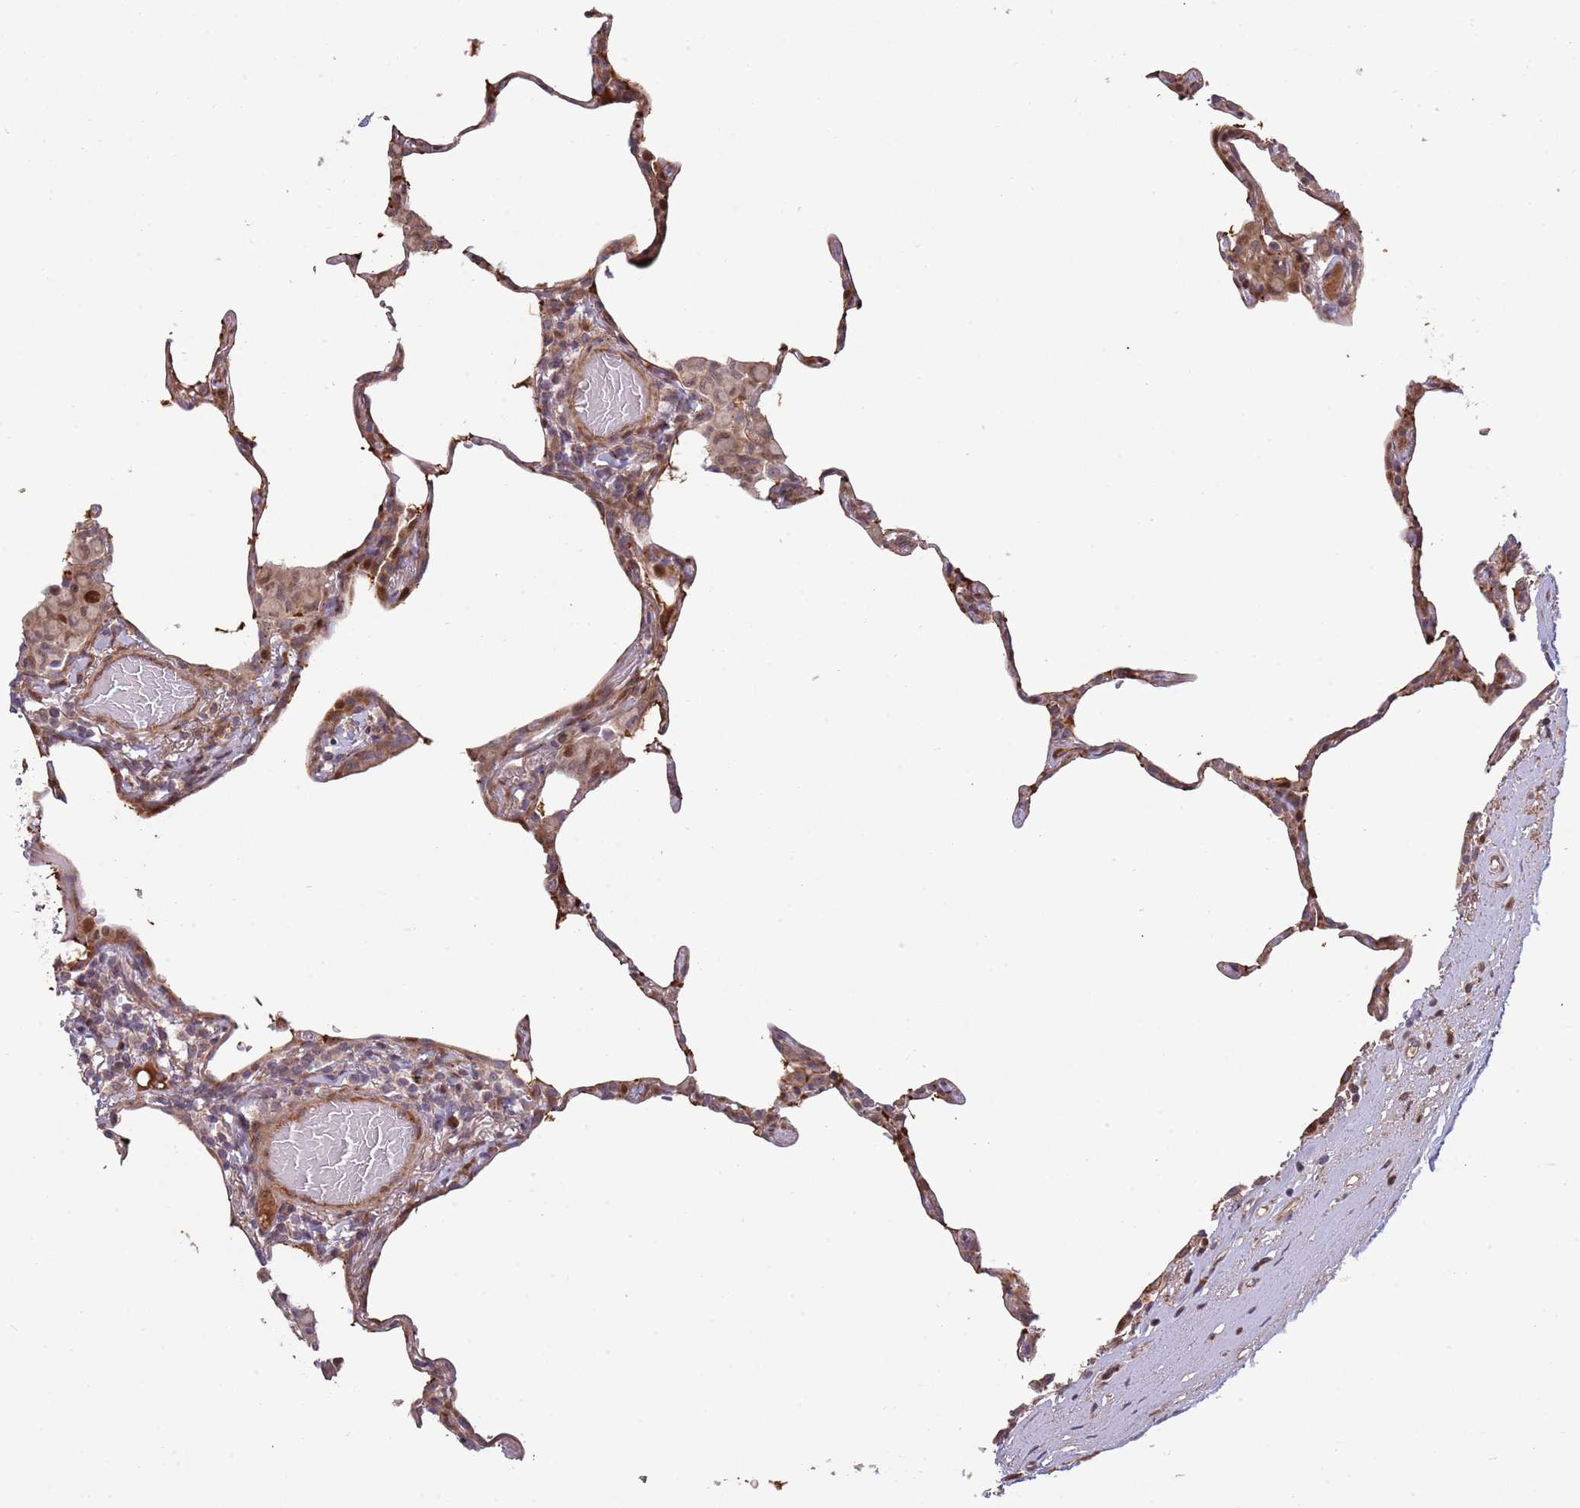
{"staining": {"intensity": "moderate", "quantity": "25%-75%", "location": "cytoplasmic/membranous,nuclear"}, "tissue": "lung", "cell_type": "Alveolar cells", "image_type": "normal", "snomed": [{"axis": "morphology", "description": "Normal tissue, NOS"}, {"axis": "topography", "description": "Lung"}], "caption": "This image reveals immunohistochemistry staining of normal human lung, with medium moderate cytoplasmic/membranous,nuclear expression in approximately 25%-75% of alveolar cells.", "gene": "SYNDIG1L", "patient": {"sex": "female", "age": 57}}